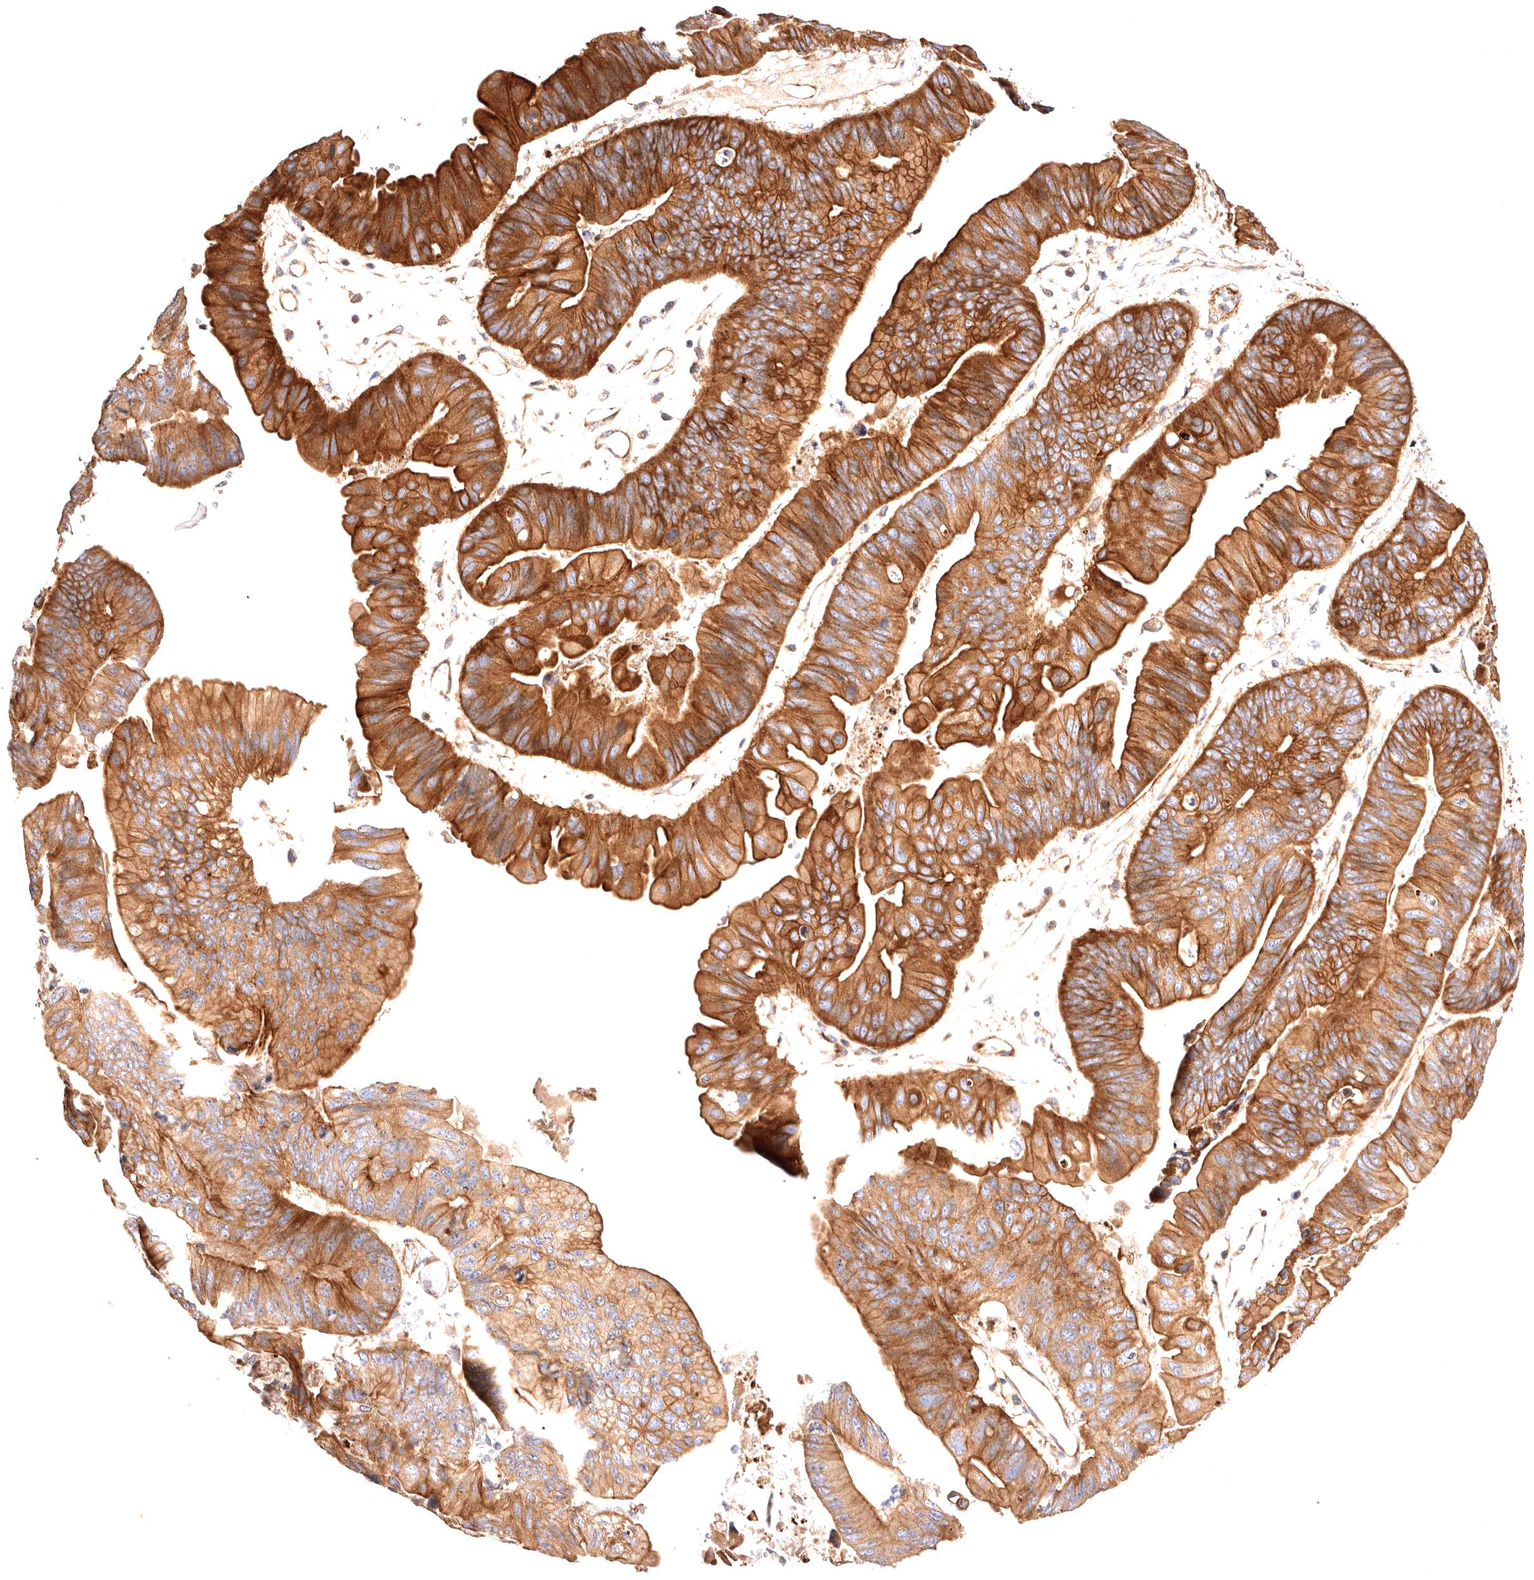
{"staining": {"intensity": "strong", "quantity": ">75%", "location": "cytoplasmic/membranous"}, "tissue": "ovarian cancer", "cell_type": "Tumor cells", "image_type": "cancer", "snomed": [{"axis": "morphology", "description": "Cystadenocarcinoma, mucinous, NOS"}, {"axis": "topography", "description": "Ovary"}], "caption": "Mucinous cystadenocarcinoma (ovarian) was stained to show a protein in brown. There is high levels of strong cytoplasmic/membranous expression in about >75% of tumor cells. The protein is stained brown, and the nuclei are stained in blue (DAB (3,3'-diaminobenzidine) IHC with brightfield microscopy, high magnification).", "gene": "VPS45", "patient": {"sex": "female", "age": 61}}